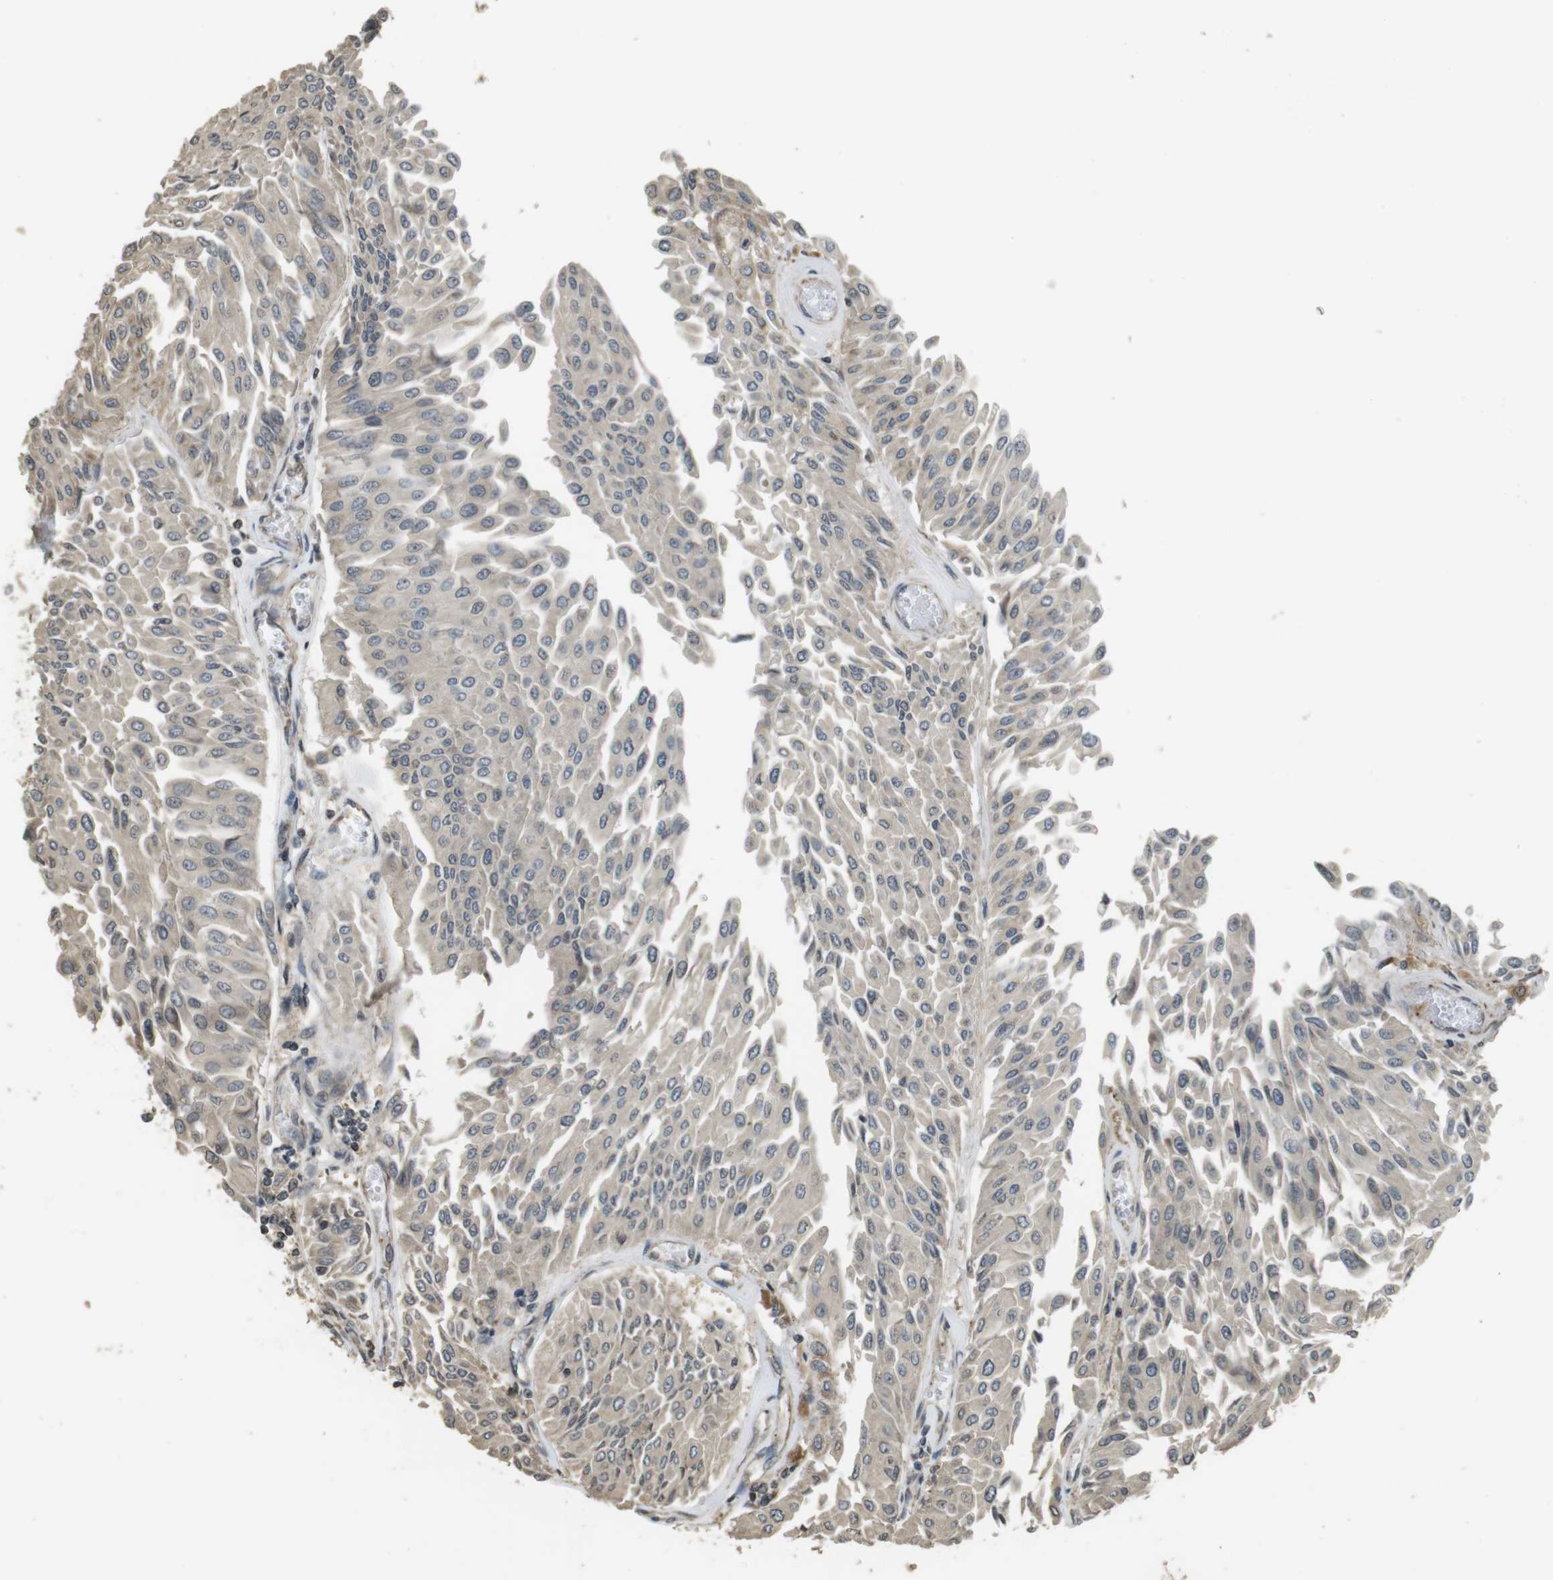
{"staining": {"intensity": "weak", "quantity": ">75%", "location": "cytoplasmic/membranous"}, "tissue": "urothelial cancer", "cell_type": "Tumor cells", "image_type": "cancer", "snomed": [{"axis": "morphology", "description": "Urothelial carcinoma, Low grade"}, {"axis": "topography", "description": "Urinary bladder"}], "caption": "Immunohistochemistry photomicrograph of neoplastic tissue: human urothelial carcinoma (low-grade) stained using immunohistochemistry demonstrates low levels of weak protein expression localized specifically in the cytoplasmic/membranous of tumor cells, appearing as a cytoplasmic/membranous brown color.", "gene": "FZD10", "patient": {"sex": "male", "age": 67}}